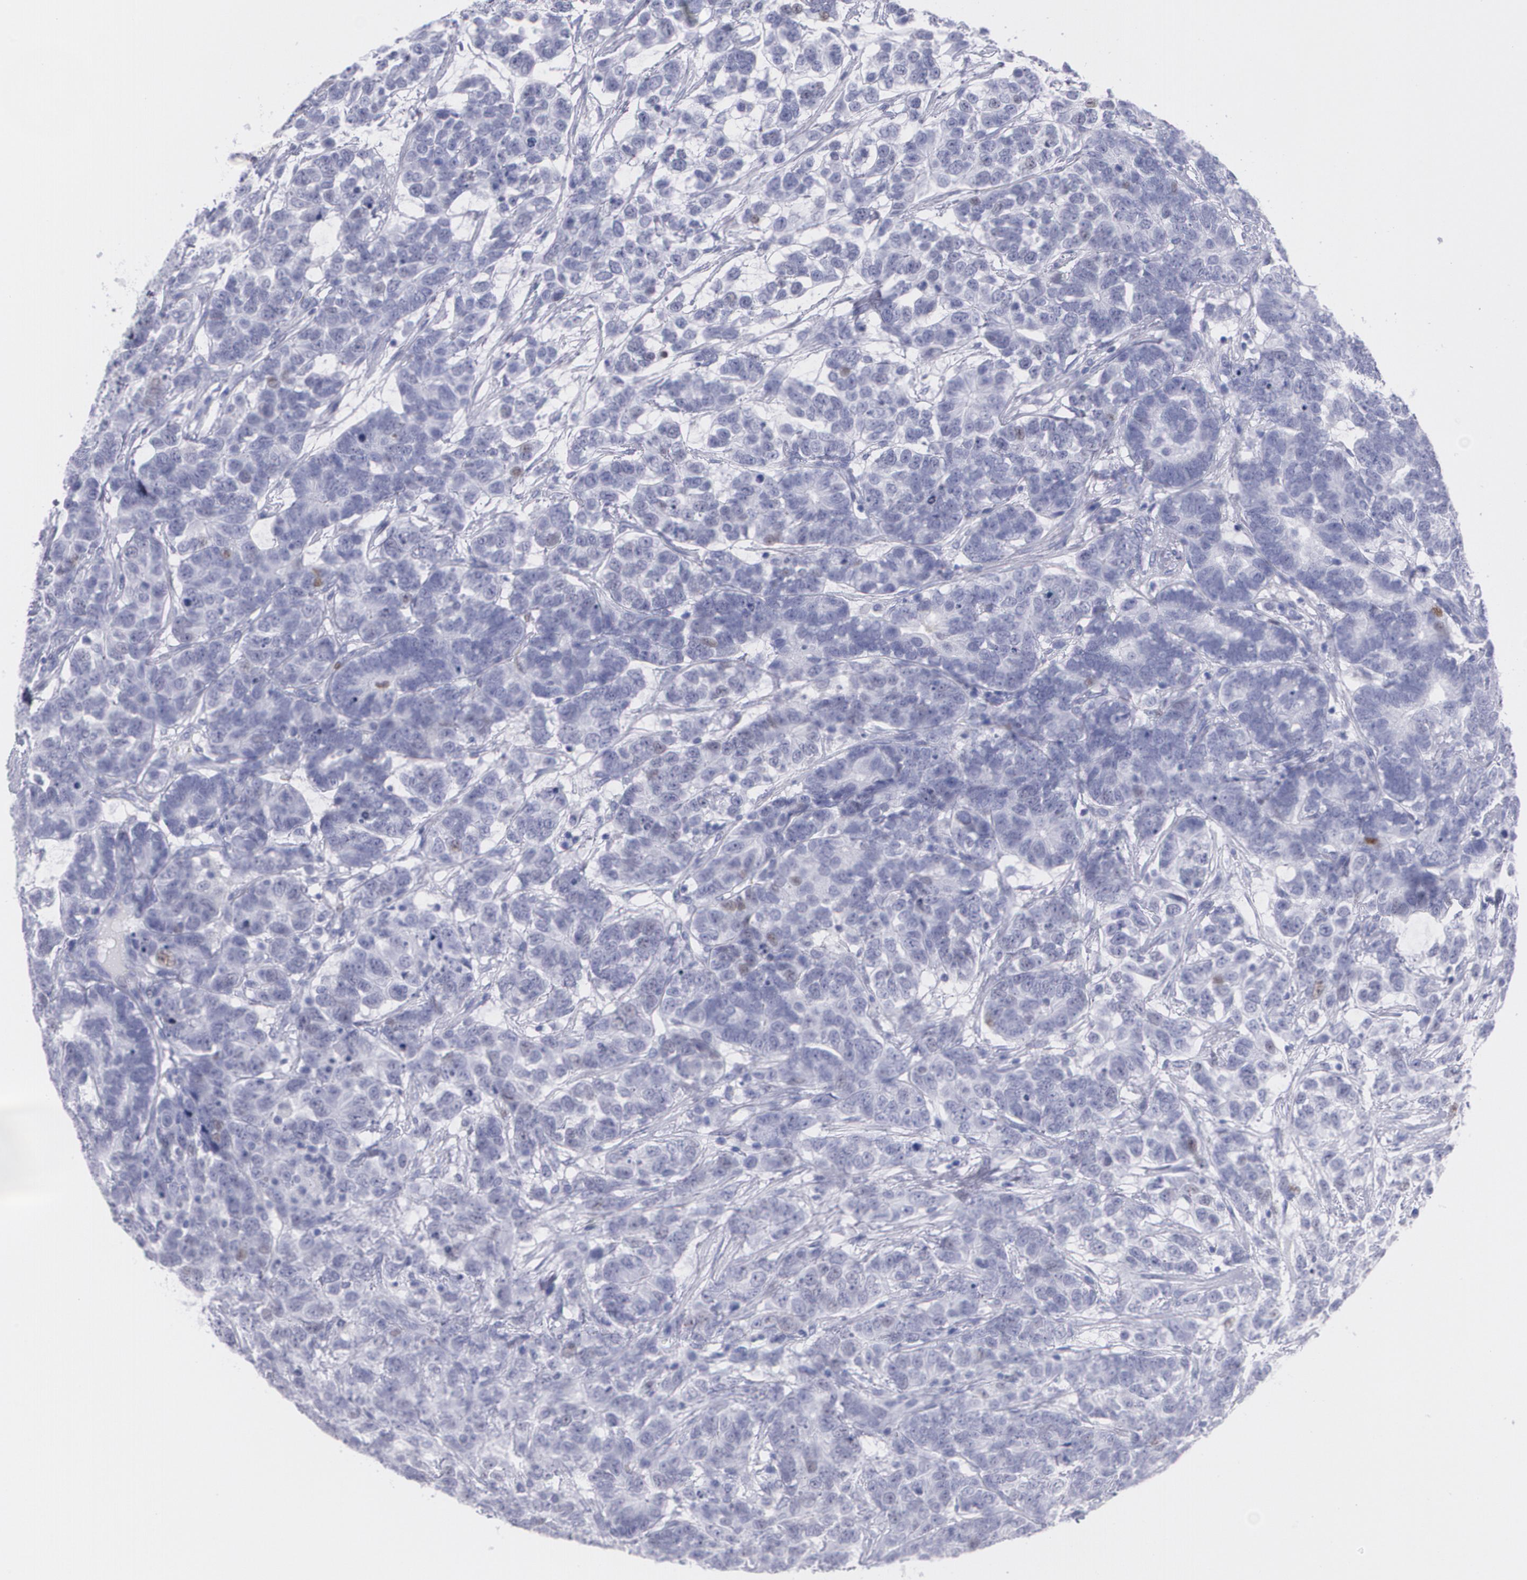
{"staining": {"intensity": "moderate", "quantity": "<25%", "location": "nuclear"}, "tissue": "testis cancer", "cell_type": "Tumor cells", "image_type": "cancer", "snomed": [{"axis": "morphology", "description": "Carcinoma, Embryonal, NOS"}, {"axis": "topography", "description": "Testis"}], "caption": "High-magnification brightfield microscopy of embryonal carcinoma (testis) stained with DAB (3,3'-diaminobenzidine) (brown) and counterstained with hematoxylin (blue). tumor cells exhibit moderate nuclear positivity is present in approximately<25% of cells.", "gene": "TP53", "patient": {"sex": "male", "age": 26}}